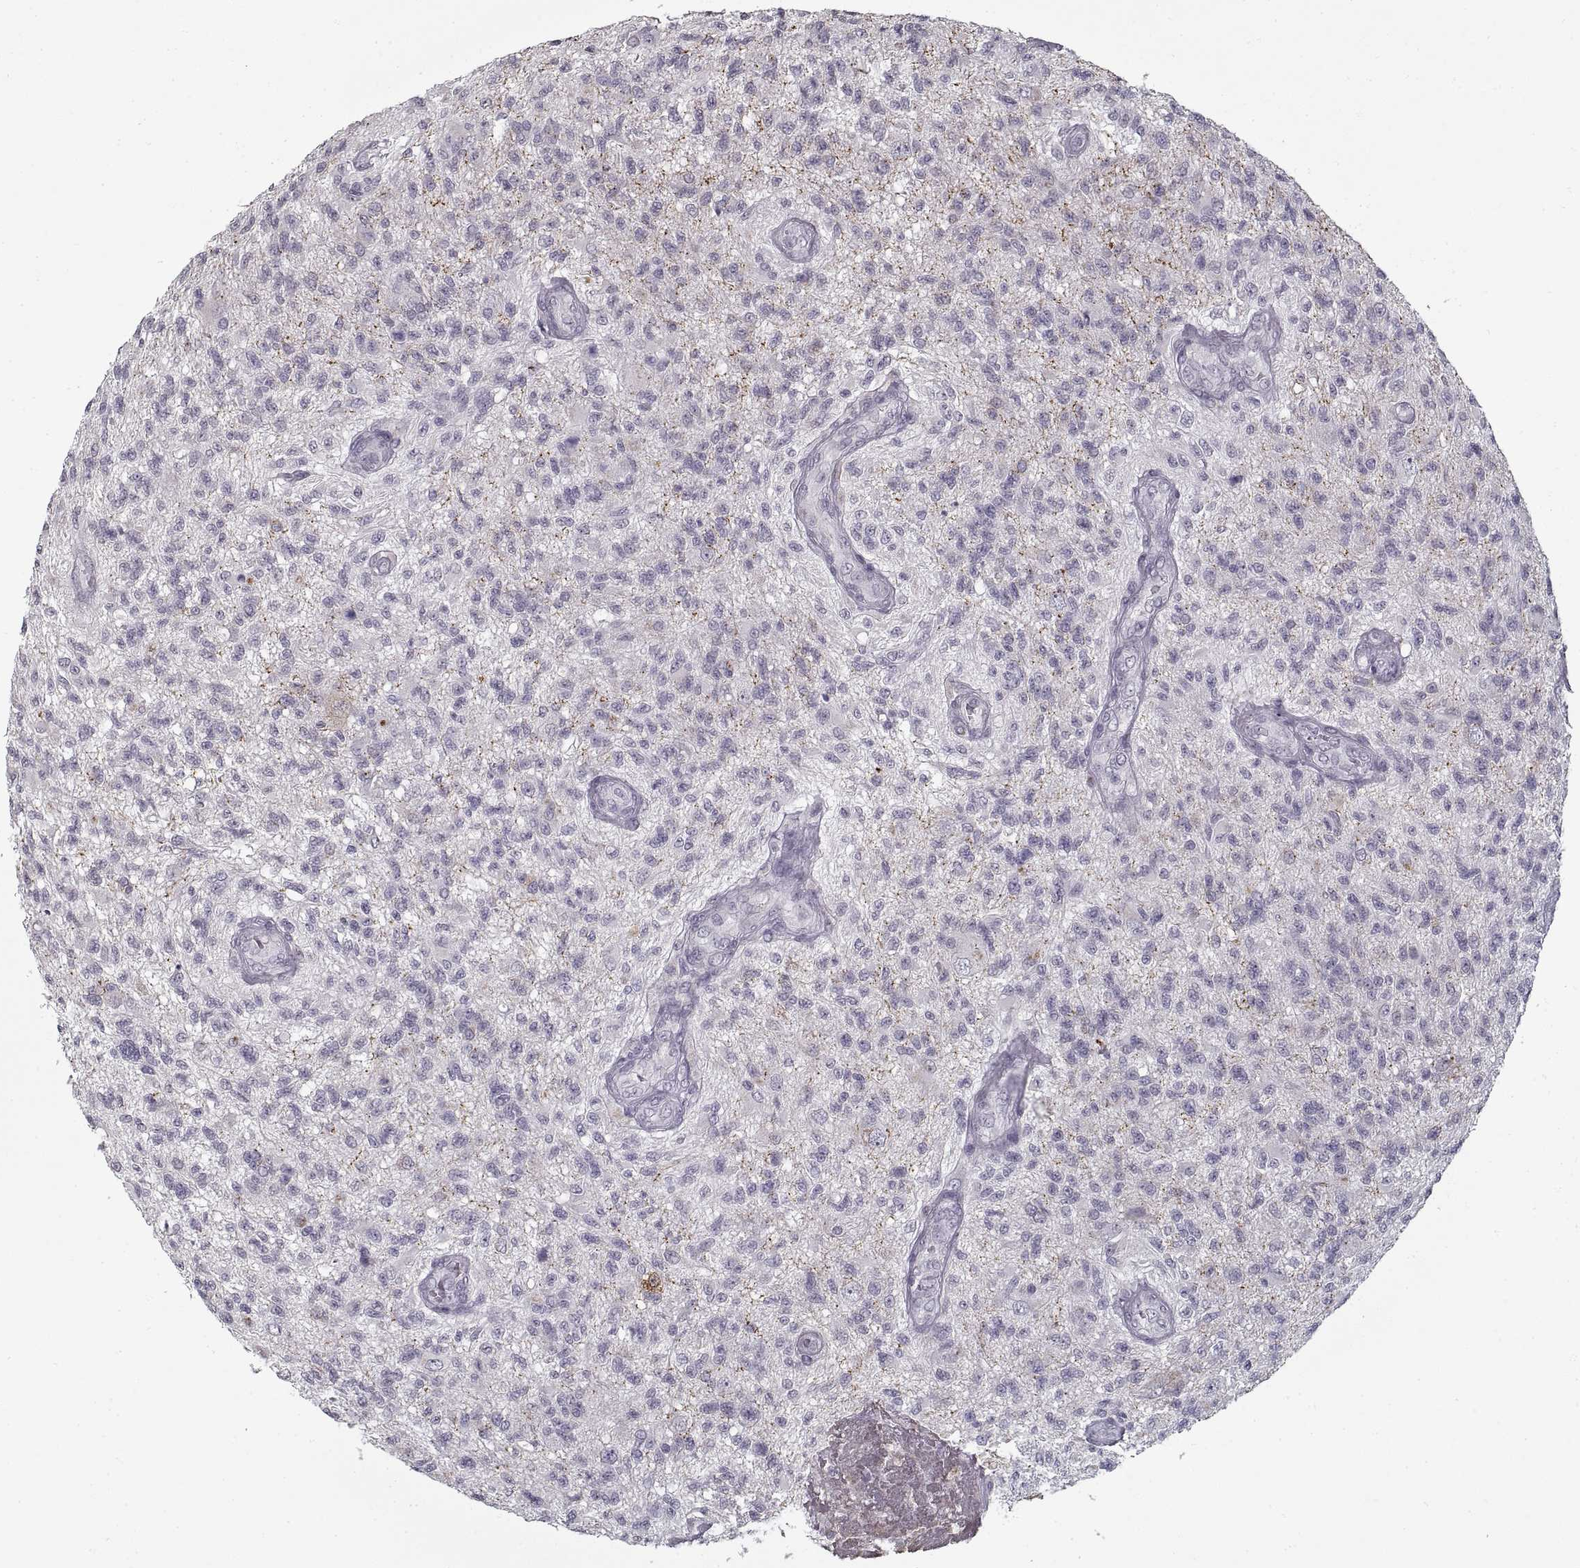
{"staining": {"intensity": "negative", "quantity": "none", "location": "none"}, "tissue": "glioma", "cell_type": "Tumor cells", "image_type": "cancer", "snomed": [{"axis": "morphology", "description": "Glioma, malignant, High grade"}, {"axis": "topography", "description": "Brain"}], "caption": "Tumor cells show no significant protein expression in malignant glioma (high-grade).", "gene": "GAD2", "patient": {"sex": "male", "age": 56}}